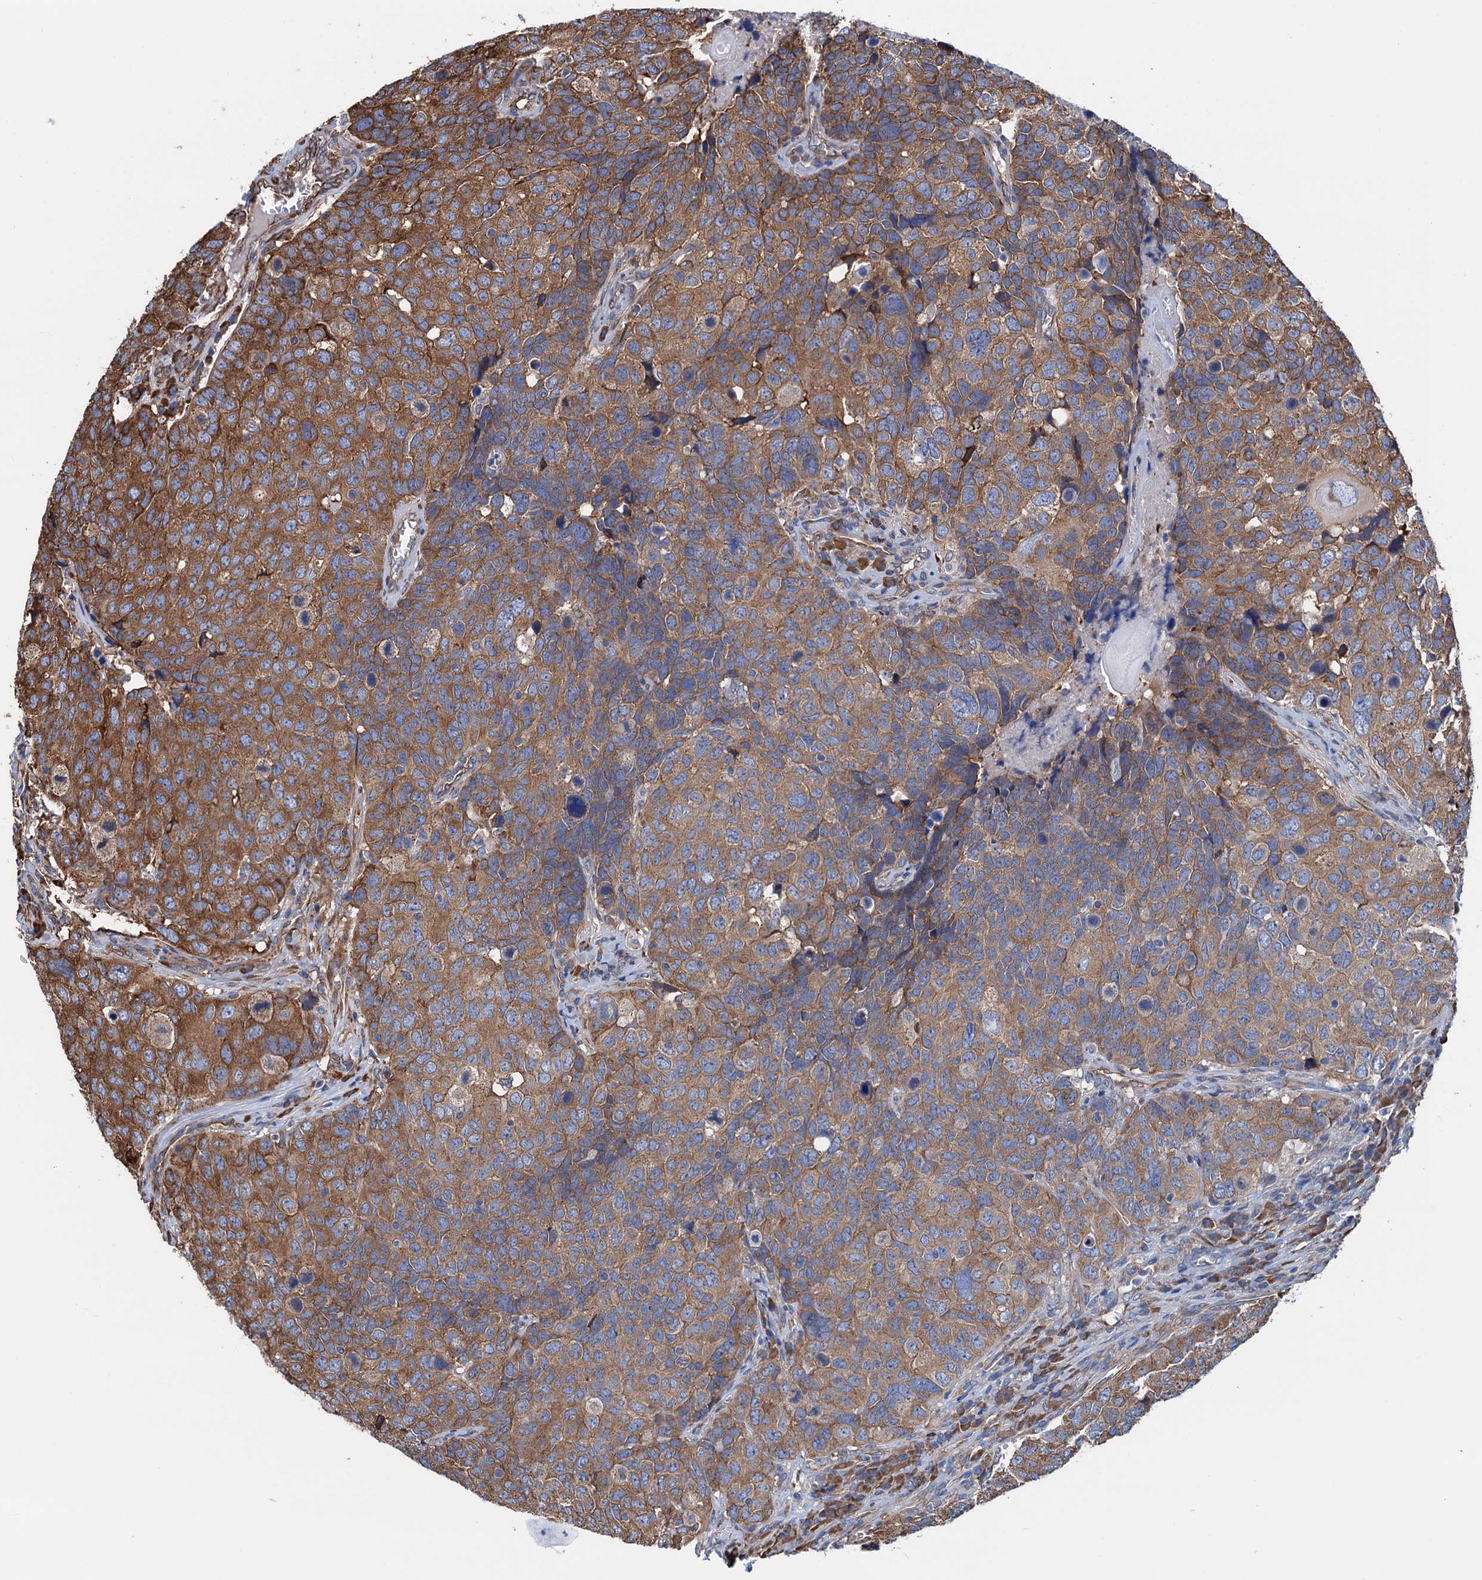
{"staining": {"intensity": "moderate", "quantity": ">75%", "location": "cytoplasmic/membranous"}, "tissue": "head and neck cancer", "cell_type": "Tumor cells", "image_type": "cancer", "snomed": [{"axis": "morphology", "description": "Squamous cell carcinoma, NOS"}, {"axis": "topography", "description": "Head-Neck"}], "caption": "Immunohistochemical staining of human squamous cell carcinoma (head and neck) demonstrates medium levels of moderate cytoplasmic/membranous protein expression in about >75% of tumor cells. The staining is performed using DAB brown chromogen to label protein expression. The nuclei are counter-stained blue using hematoxylin.", "gene": "SLC12A7", "patient": {"sex": "male", "age": 66}}